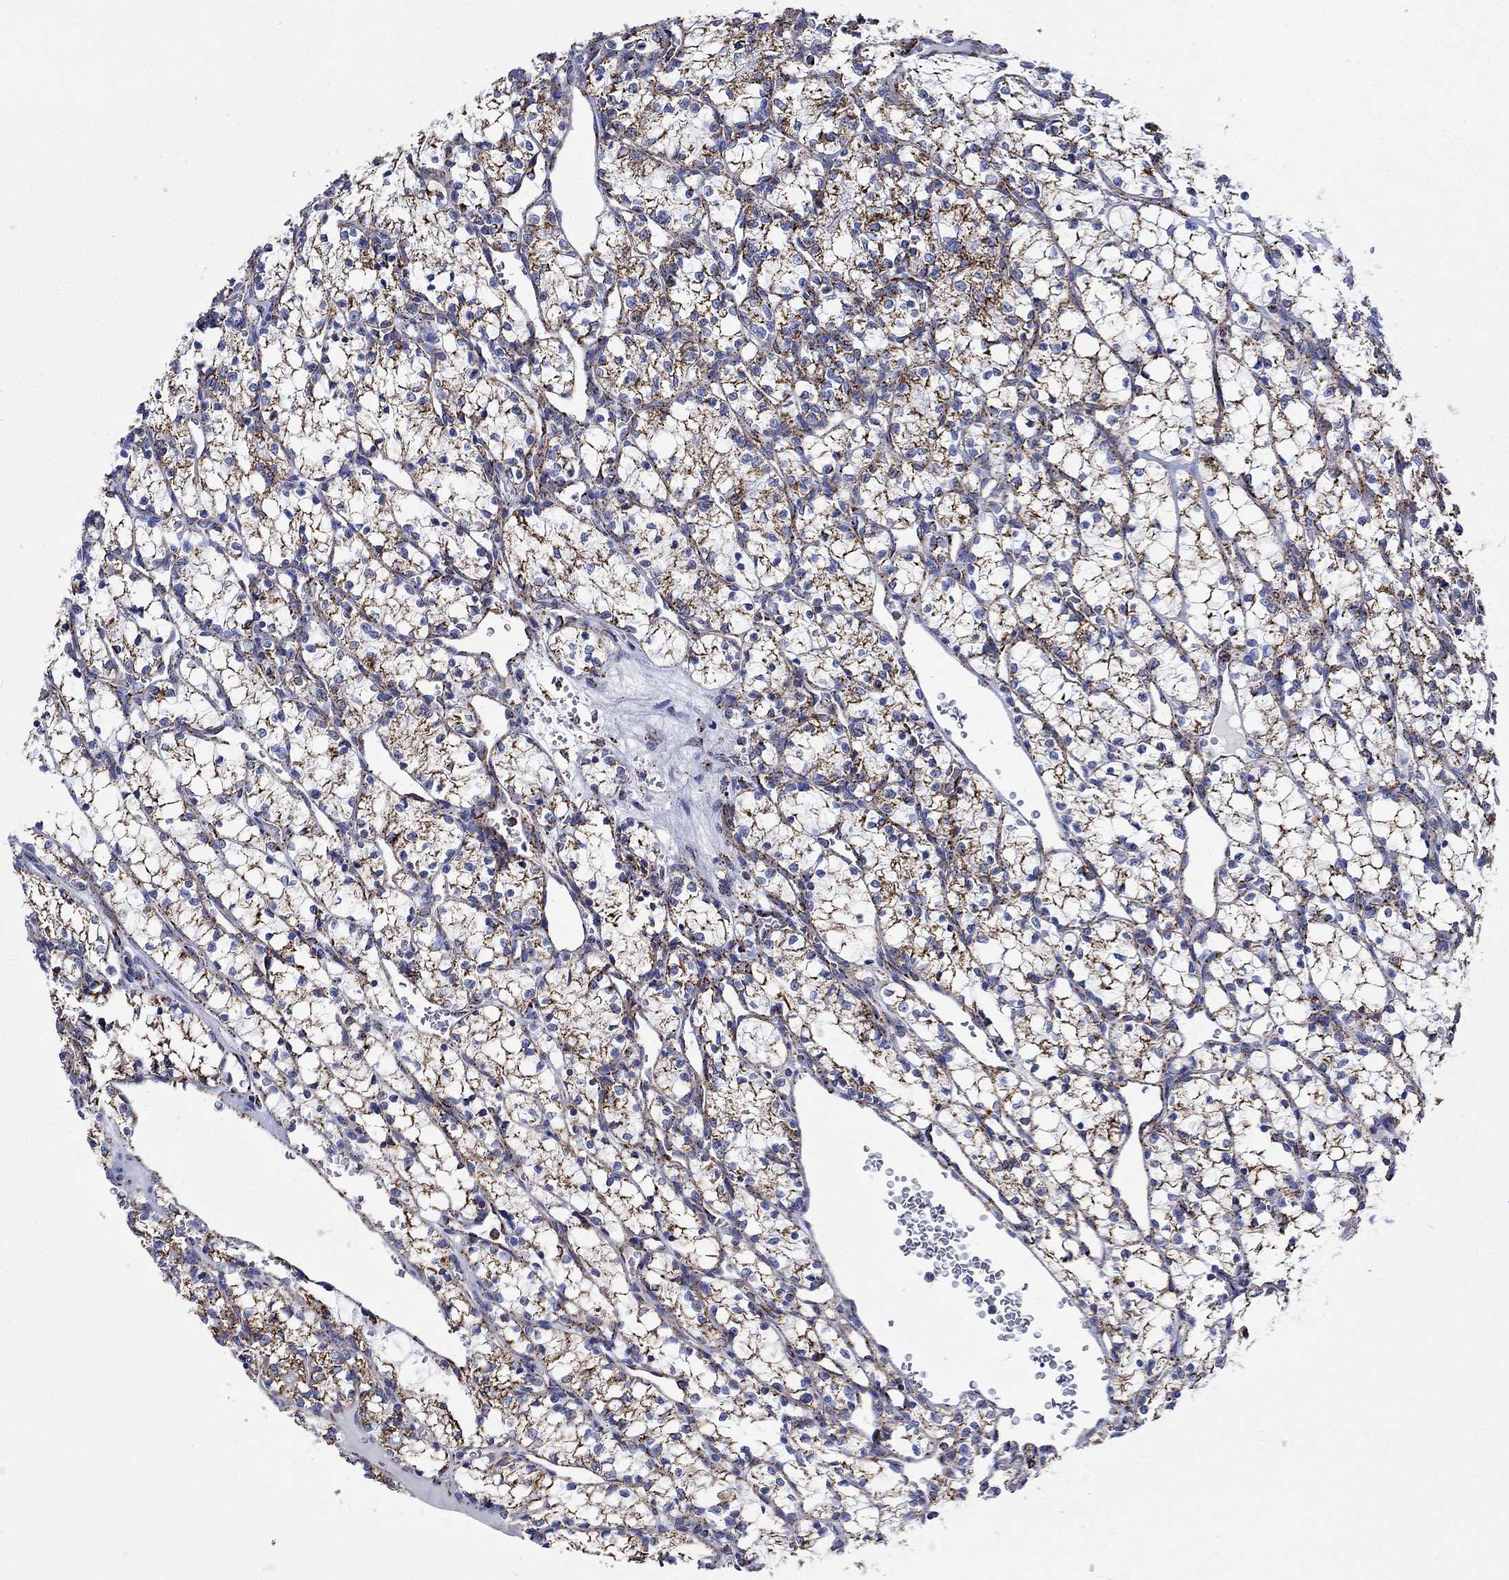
{"staining": {"intensity": "strong", "quantity": "25%-75%", "location": "cytoplasmic/membranous"}, "tissue": "renal cancer", "cell_type": "Tumor cells", "image_type": "cancer", "snomed": [{"axis": "morphology", "description": "Adenocarcinoma, NOS"}, {"axis": "topography", "description": "Kidney"}], "caption": "An immunohistochemistry (IHC) histopathology image of neoplastic tissue is shown. Protein staining in brown highlights strong cytoplasmic/membranous positivity in renal cancer (adenocarcinoma) within tumor cells. The protein of interest is stained brown, and the nuclei are stained in blue (DAB IHC with brightfield microscopy, high magnification).", "gene": "RCE1", "patient": {"sex": "female", "age": 69}}